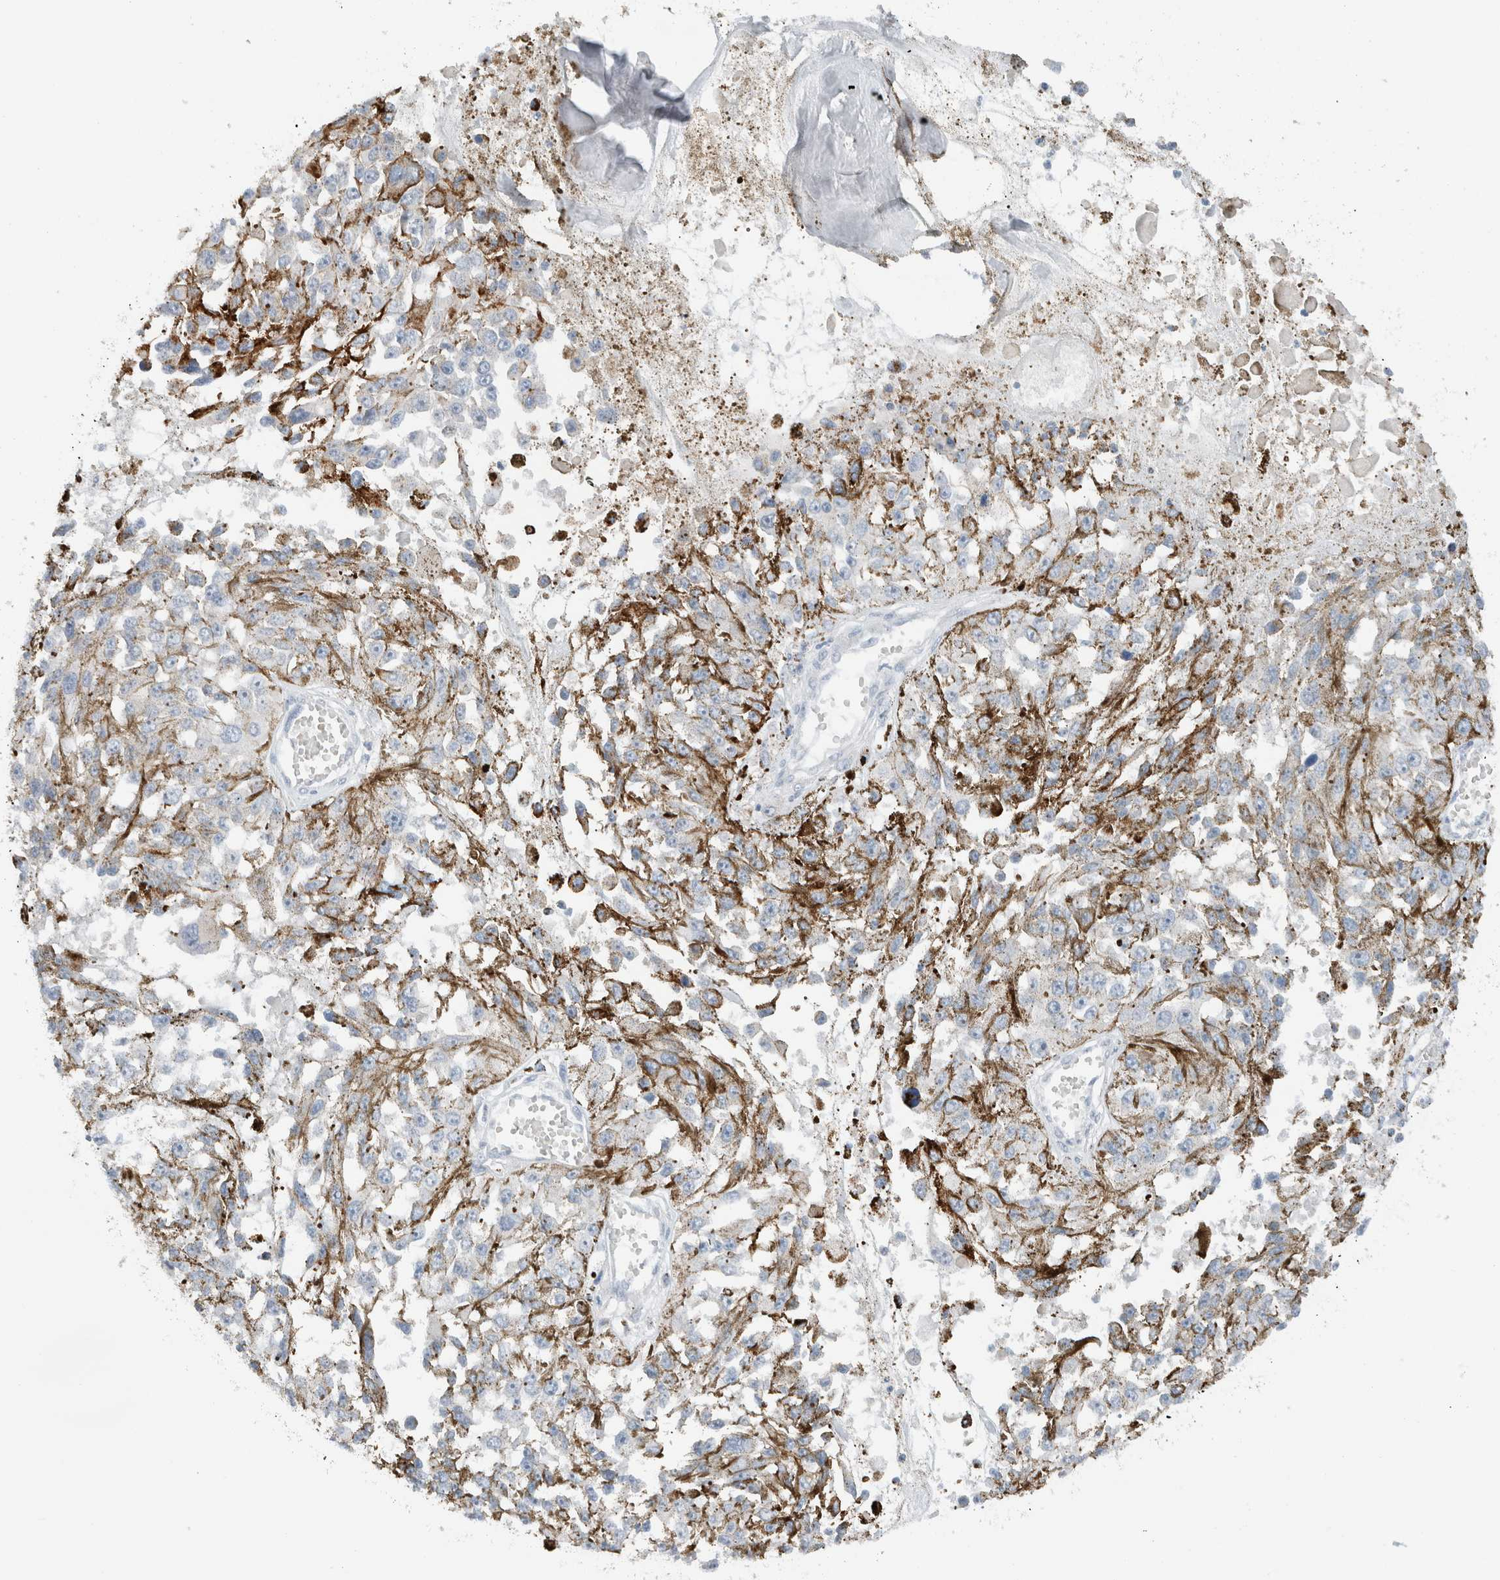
{"staining": {"intensity": "negative", "quantity": "none", "location": "none"}, "tissue": "melanoma", "cell_type": "Tumor cells", "image_type": "cancer", "snomed": [{"axis": "morphology", "description": "Malignant melanoma, Metastatic site"}, {"axis": "topography", "description": "Lymph node"}], "caption": "Malignant melanoma (metastatic site) was stained to show a protein in brown. There is no significant staining in tumor cells. The staining was performed using DAB (3,3'-diaminobenzidine) to visualize the protein expression in brown, while the nuclei were stained in blue with hematoxylin (Magnification: 20x).", "gene": "DUOX1", "patient": {"sex": "male", "age": 59}}